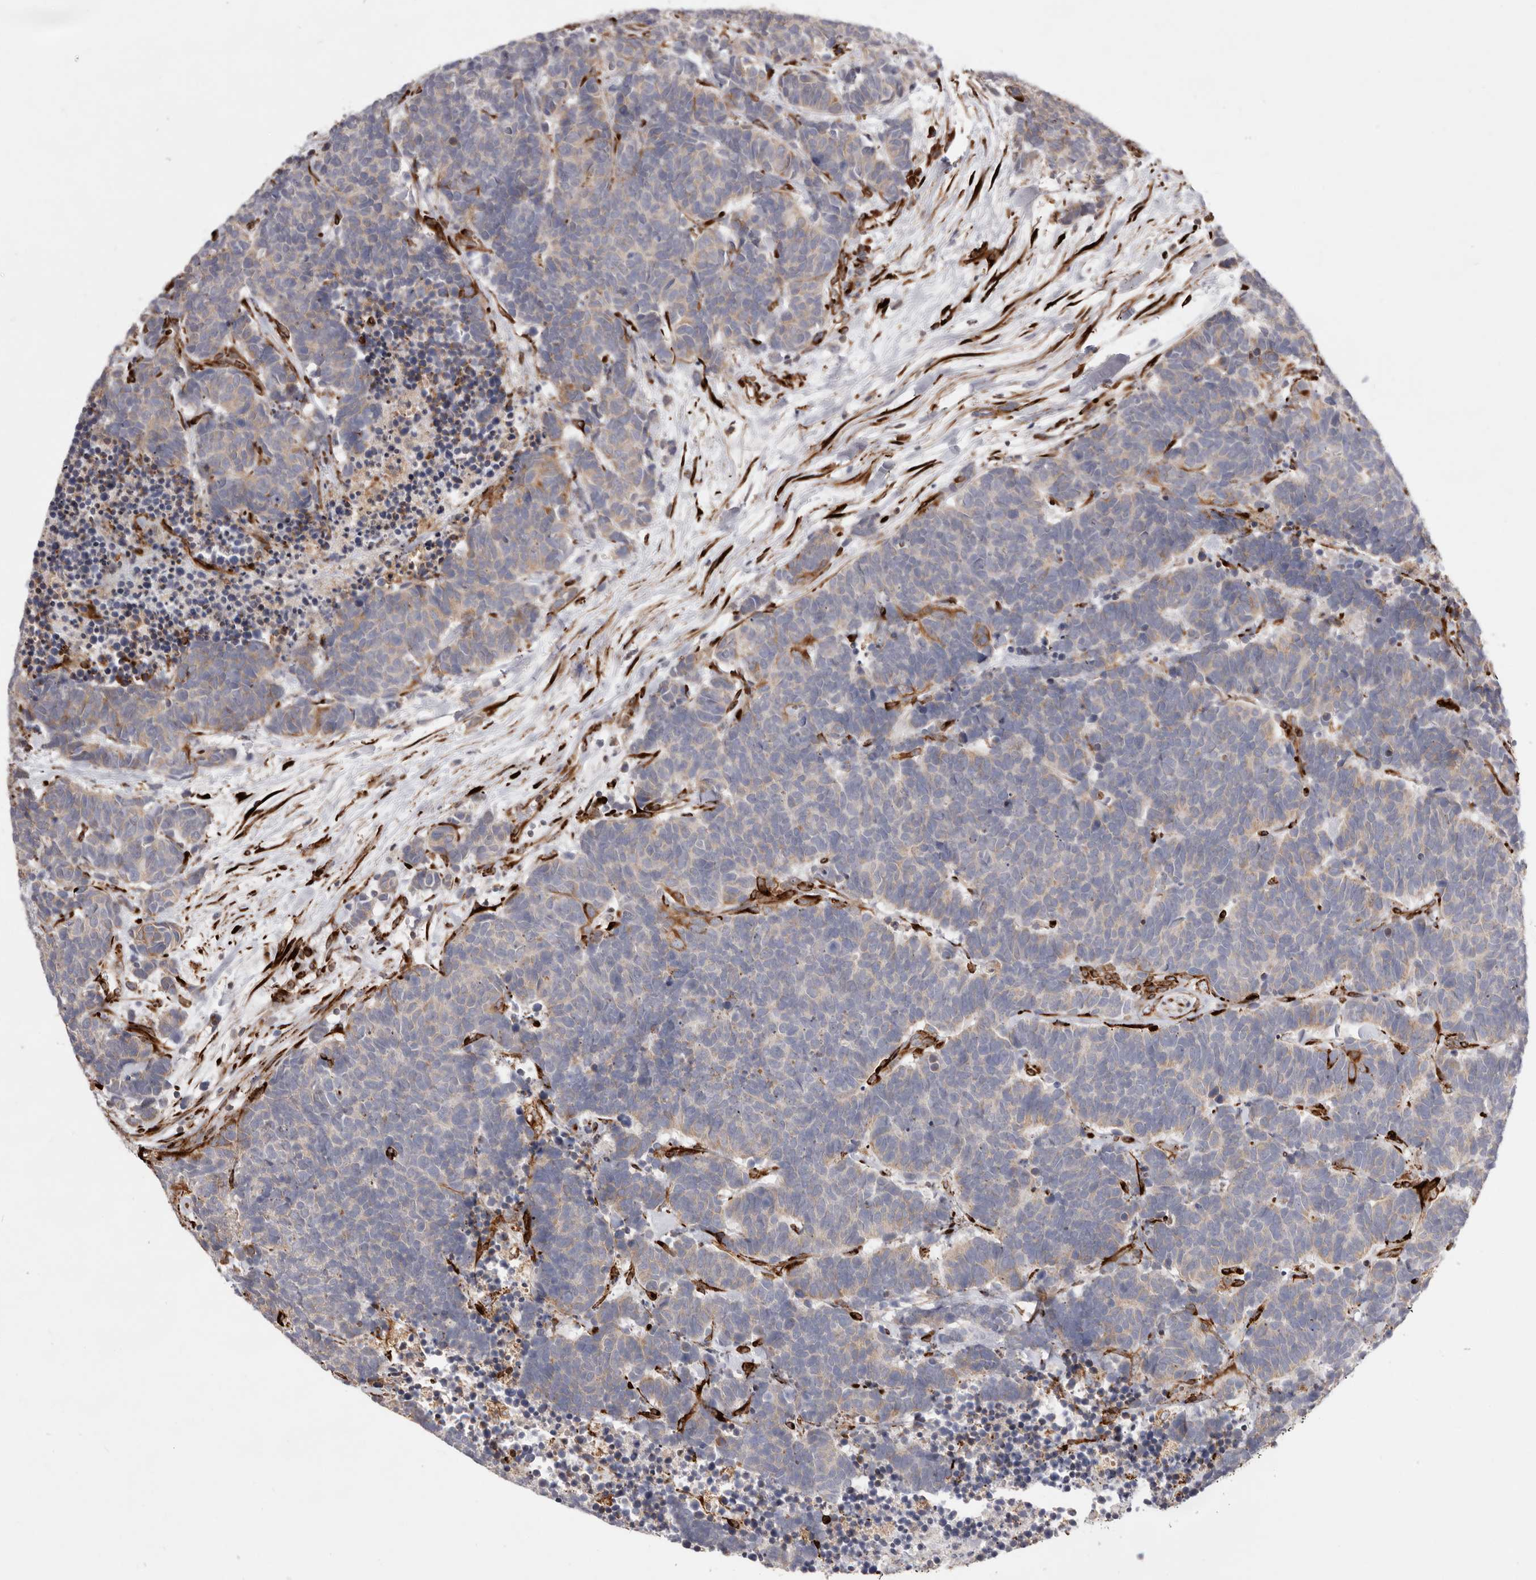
{"staining": {"intensity": "negative", "quantity": "none", "location": "none"}, "tissue": "carcinoid", "cell_type": "Tumor cells", "image_type": "cancer", "snomed": [{"axis": "morphology", "description": "Carcinoma, NOS"}, {"axis": "morphology", "description": "Carcinoid, malignant, NOS"}, {"axis": "topography", "description": "Urinary bladder"}], "caption": "This is an IHC histopathology image of human carcinoid. There is no expression in tumor cells.", "gene": "WDTC1", "patient": {"sex": "male", "age": 57}}